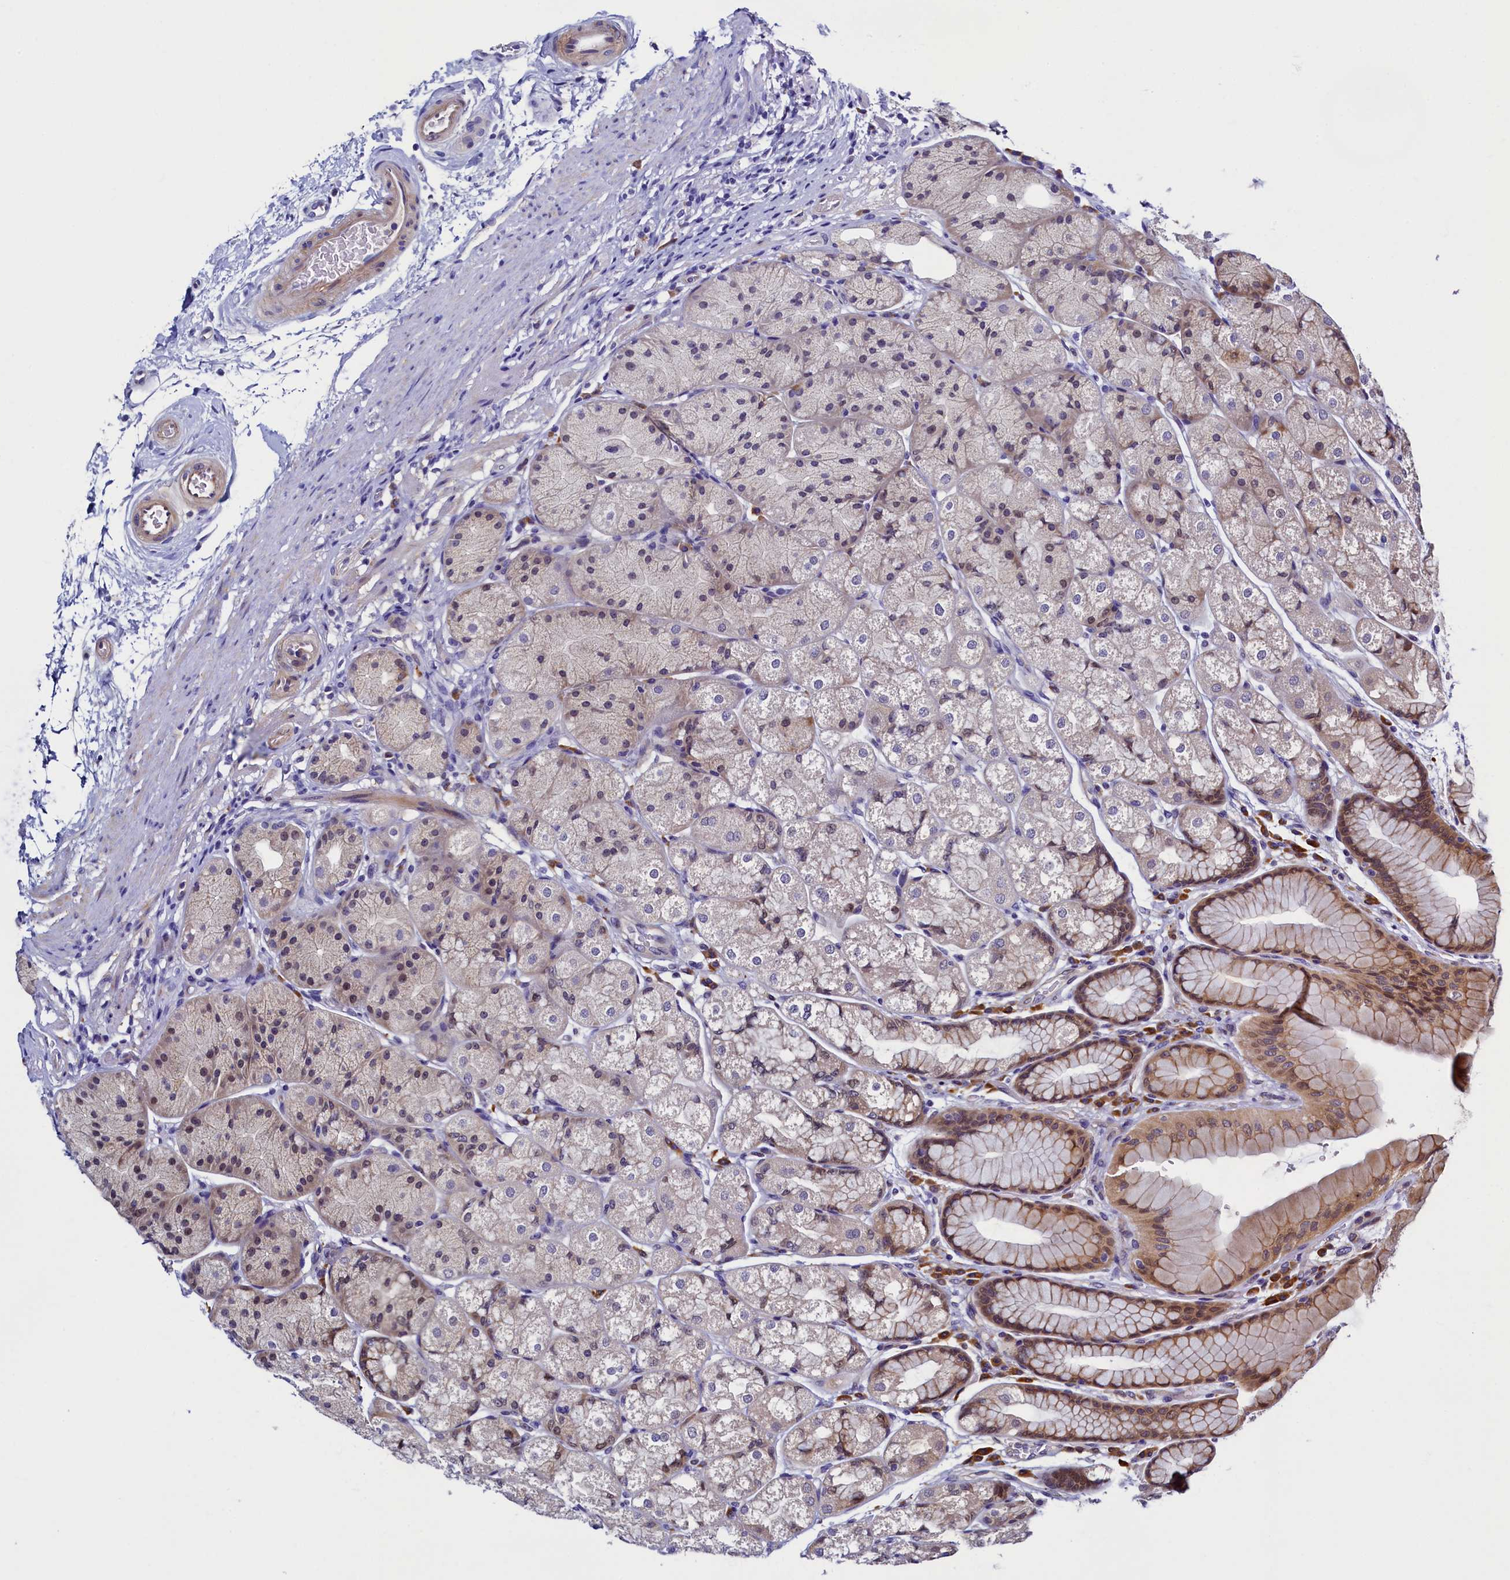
{"staining": {"intensity": "moderate", "quantity": "25%-75%", "location": "cytoplasmic/membranous"}, "tissue": "stomach", "cell_type": "Glandular cells", "image_type": "normal", "snomed": [{"axis": "morphology", "description": "Normal tissue, NOS"}, {"axis": "topography", "description": "Stomach"}], "caption": "IHC (DAB (3,3'-diaminobenzidine)) staining of unremarkable stomach shows moderate cytoplasmic/membranous protein positivity in approximately 25%-75% of glandular cells.", "gene": "SLC16A14", "patient": {"sex": "male", "age": 57}}